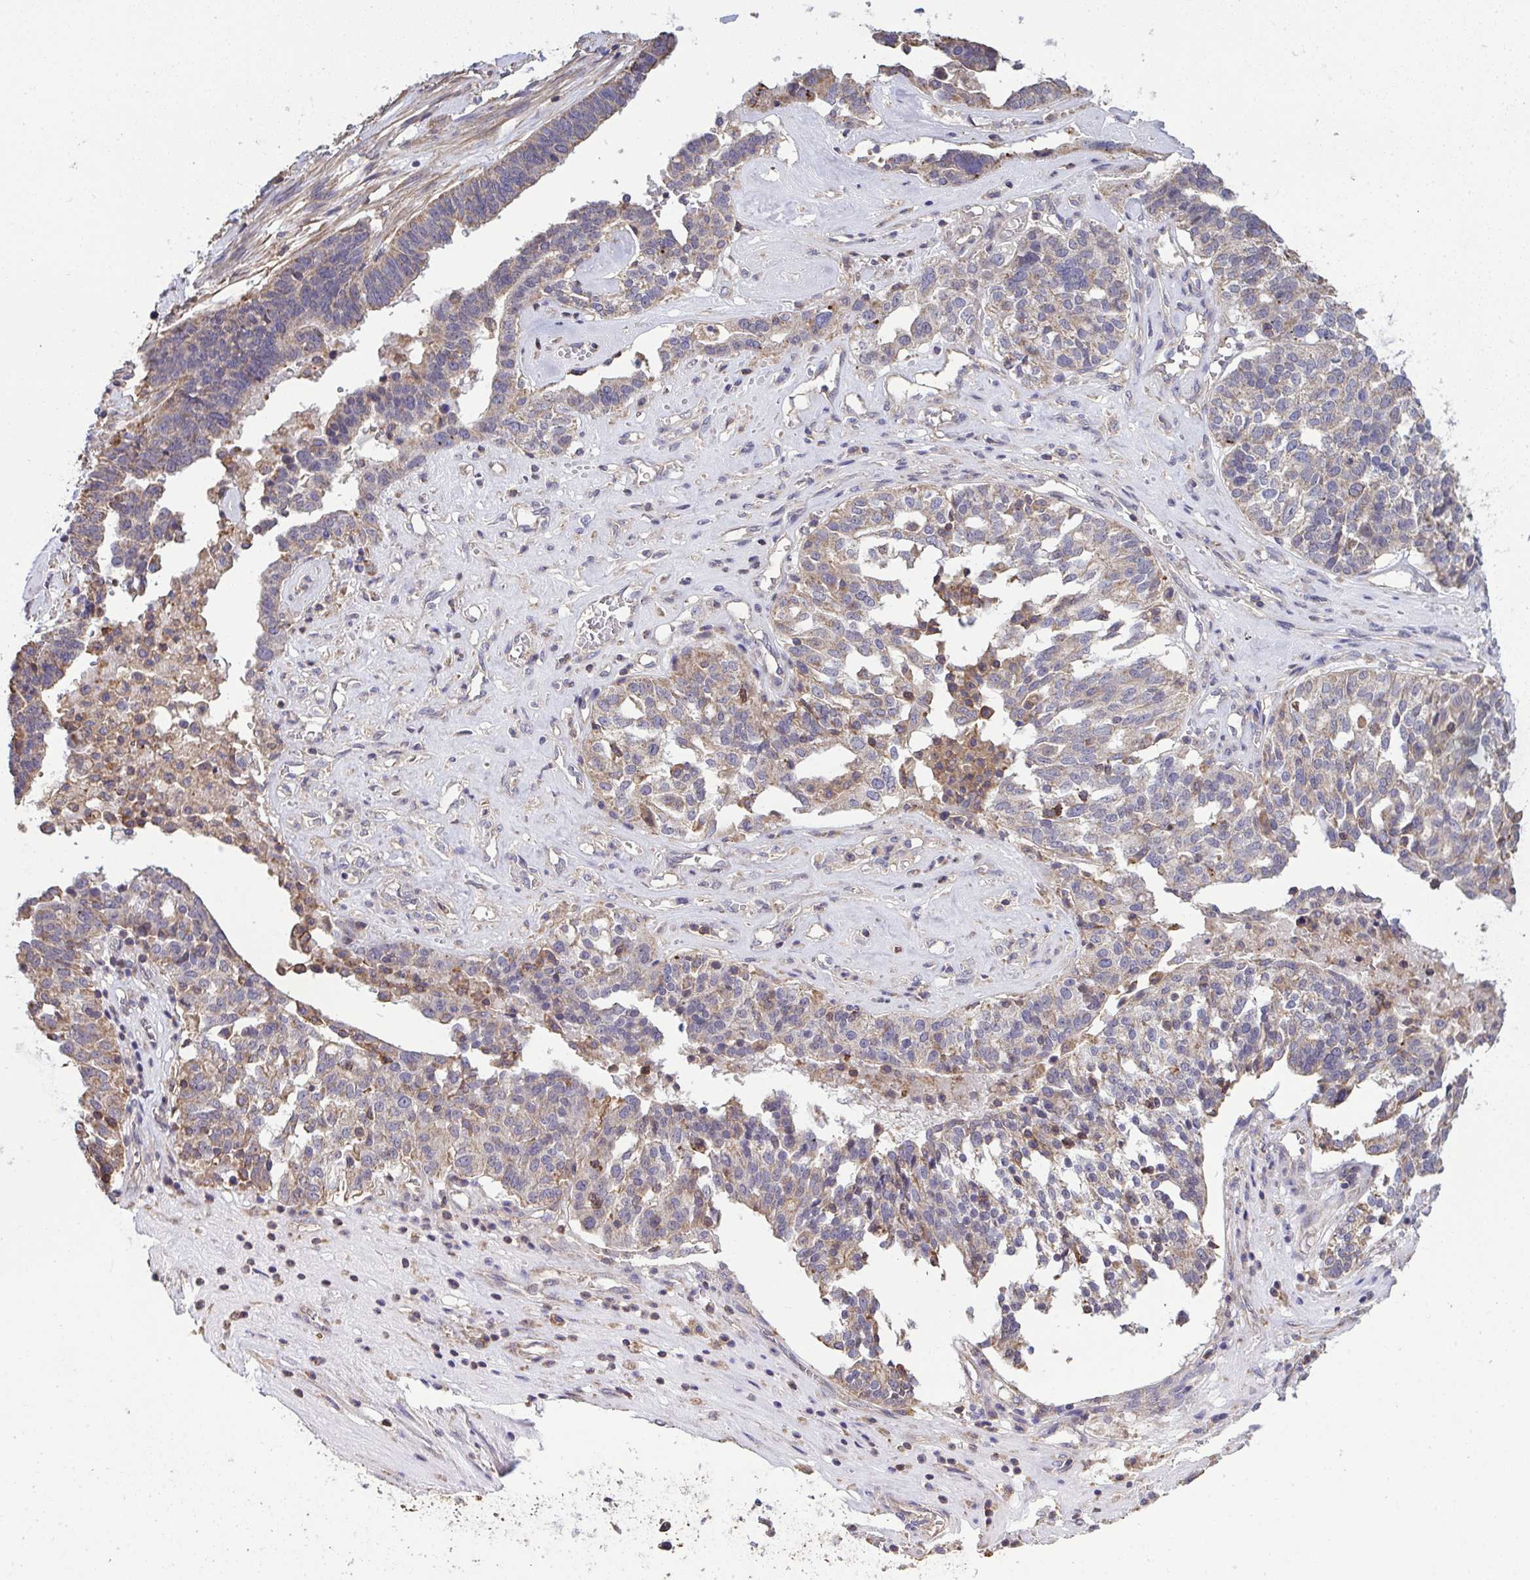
{"staining": {"intensity": "weak", "quantity": "25%-75%", "location": "cytoplasmic/membranous"}, "tissue": "ovarian cancer", "cell_type": "Tumor cells", "image_type": "cancer", "snomed": [{"axis": "morphology", "description": "Cystadenocarcinoma, serous, NOS"}, {"axis": "topography", "description": "Ovary"}], "caption": "This histopathology image displays ovarian cancer stained with immunohistochemistry to label a protein in brown. The cytoplasmic/membranous of tumor cells show weak positivity for the protein. Nuclei are counter-stained blue.", "gene": "PPM1H", "patient": {"sex": "female", "age": 59}}